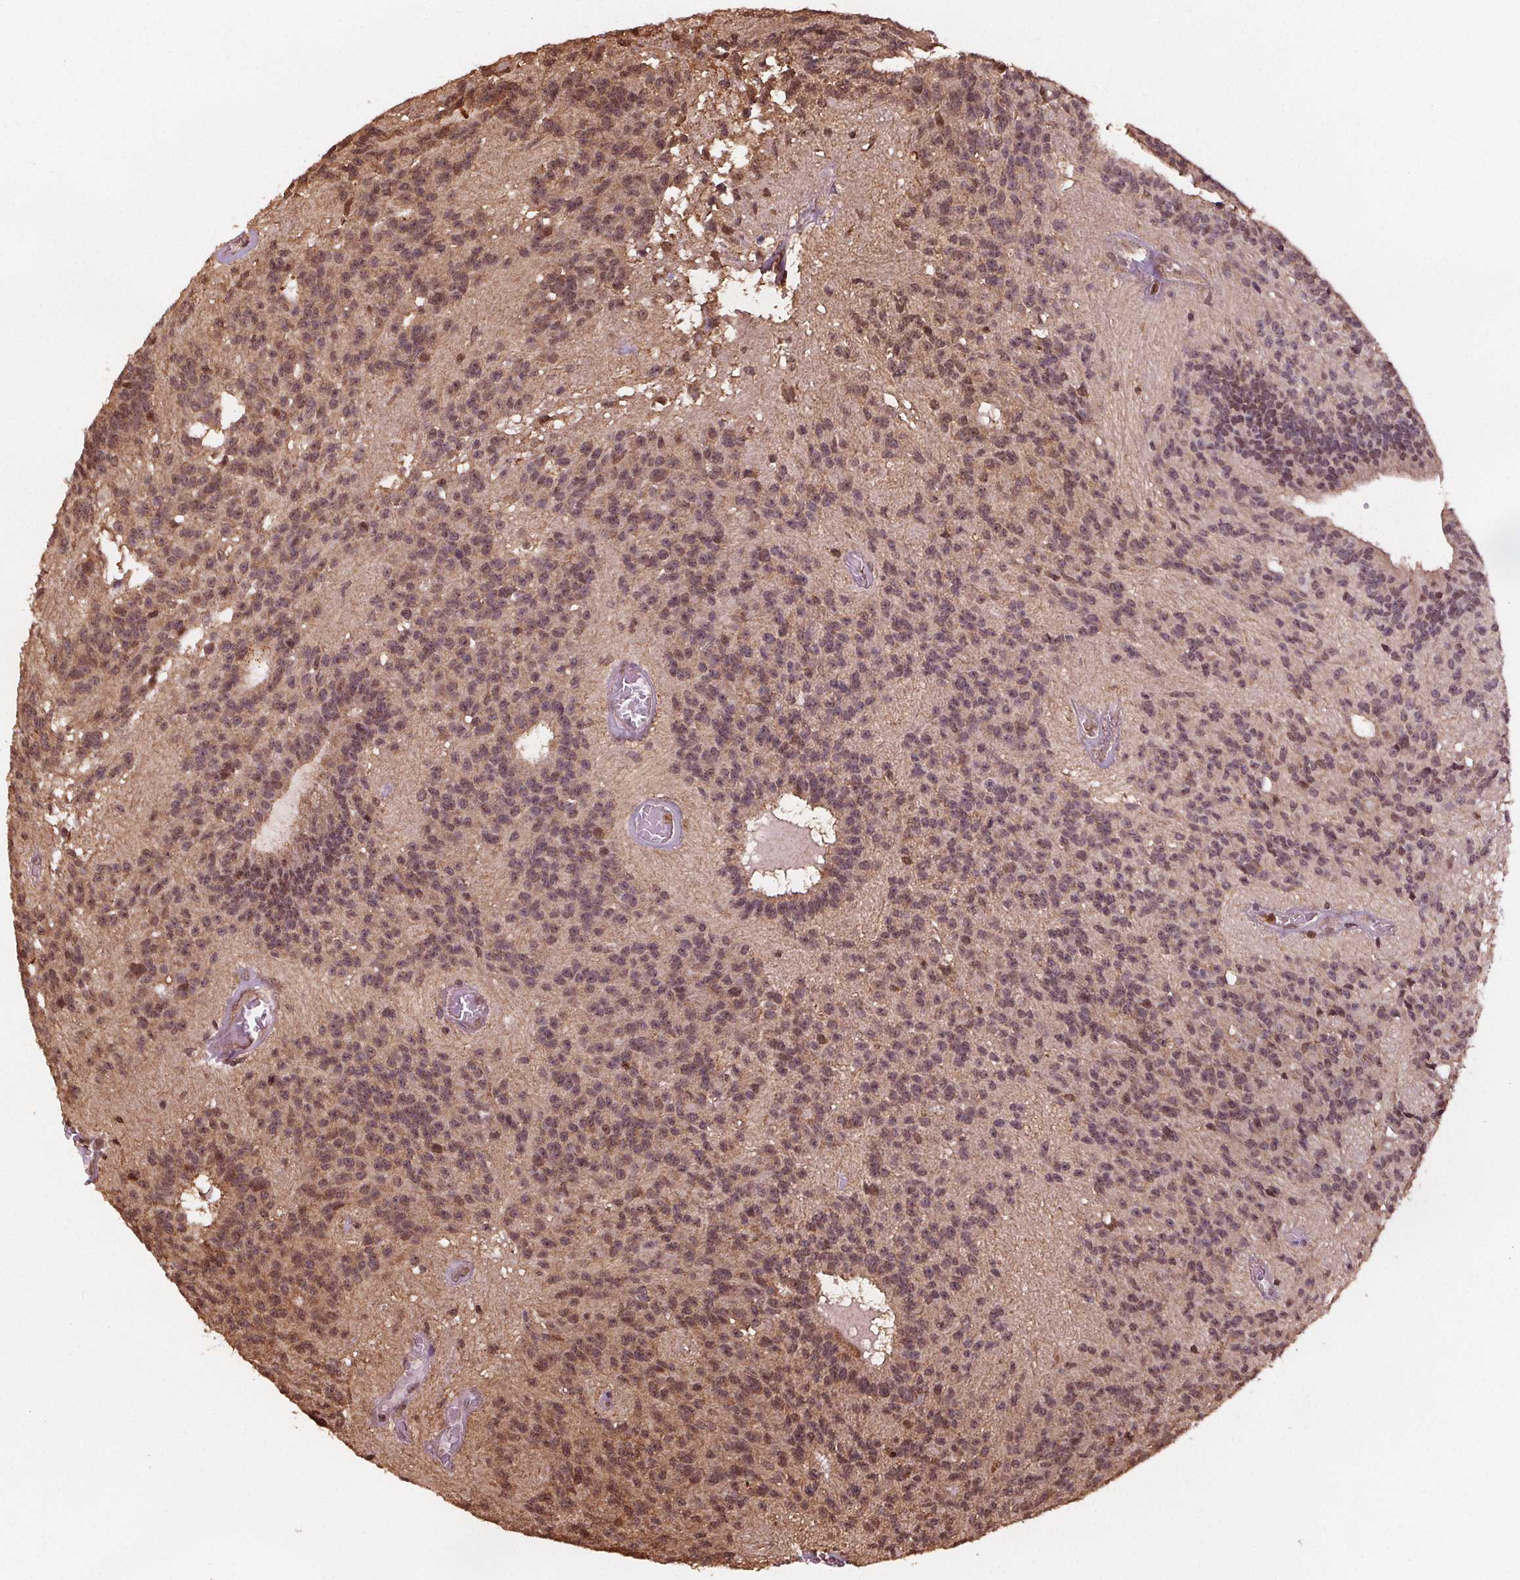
{"staining": {"intensity": "moderate", "quantity": "25%-75%", "location": "cytoplasmic/membranous,nuclear"}, "tissue": "glioma", "cell_type": "Tumor cells", "image_type": "cancer", "snomed": [{"axis": "morphology", "description": "Glioma, malignant, Low grade"}, {"axis": "topography", "description": "Brain"}], "caption": "Immunohistochemical staining of malignant glioma (low-grade) shows medium levels of moderate cytoplasmic/membranous and nuclear expression in approximately 25%-75% of tumor cells.", "gene": "ENO1", "patient": {"sex": "male", "age": 31}}